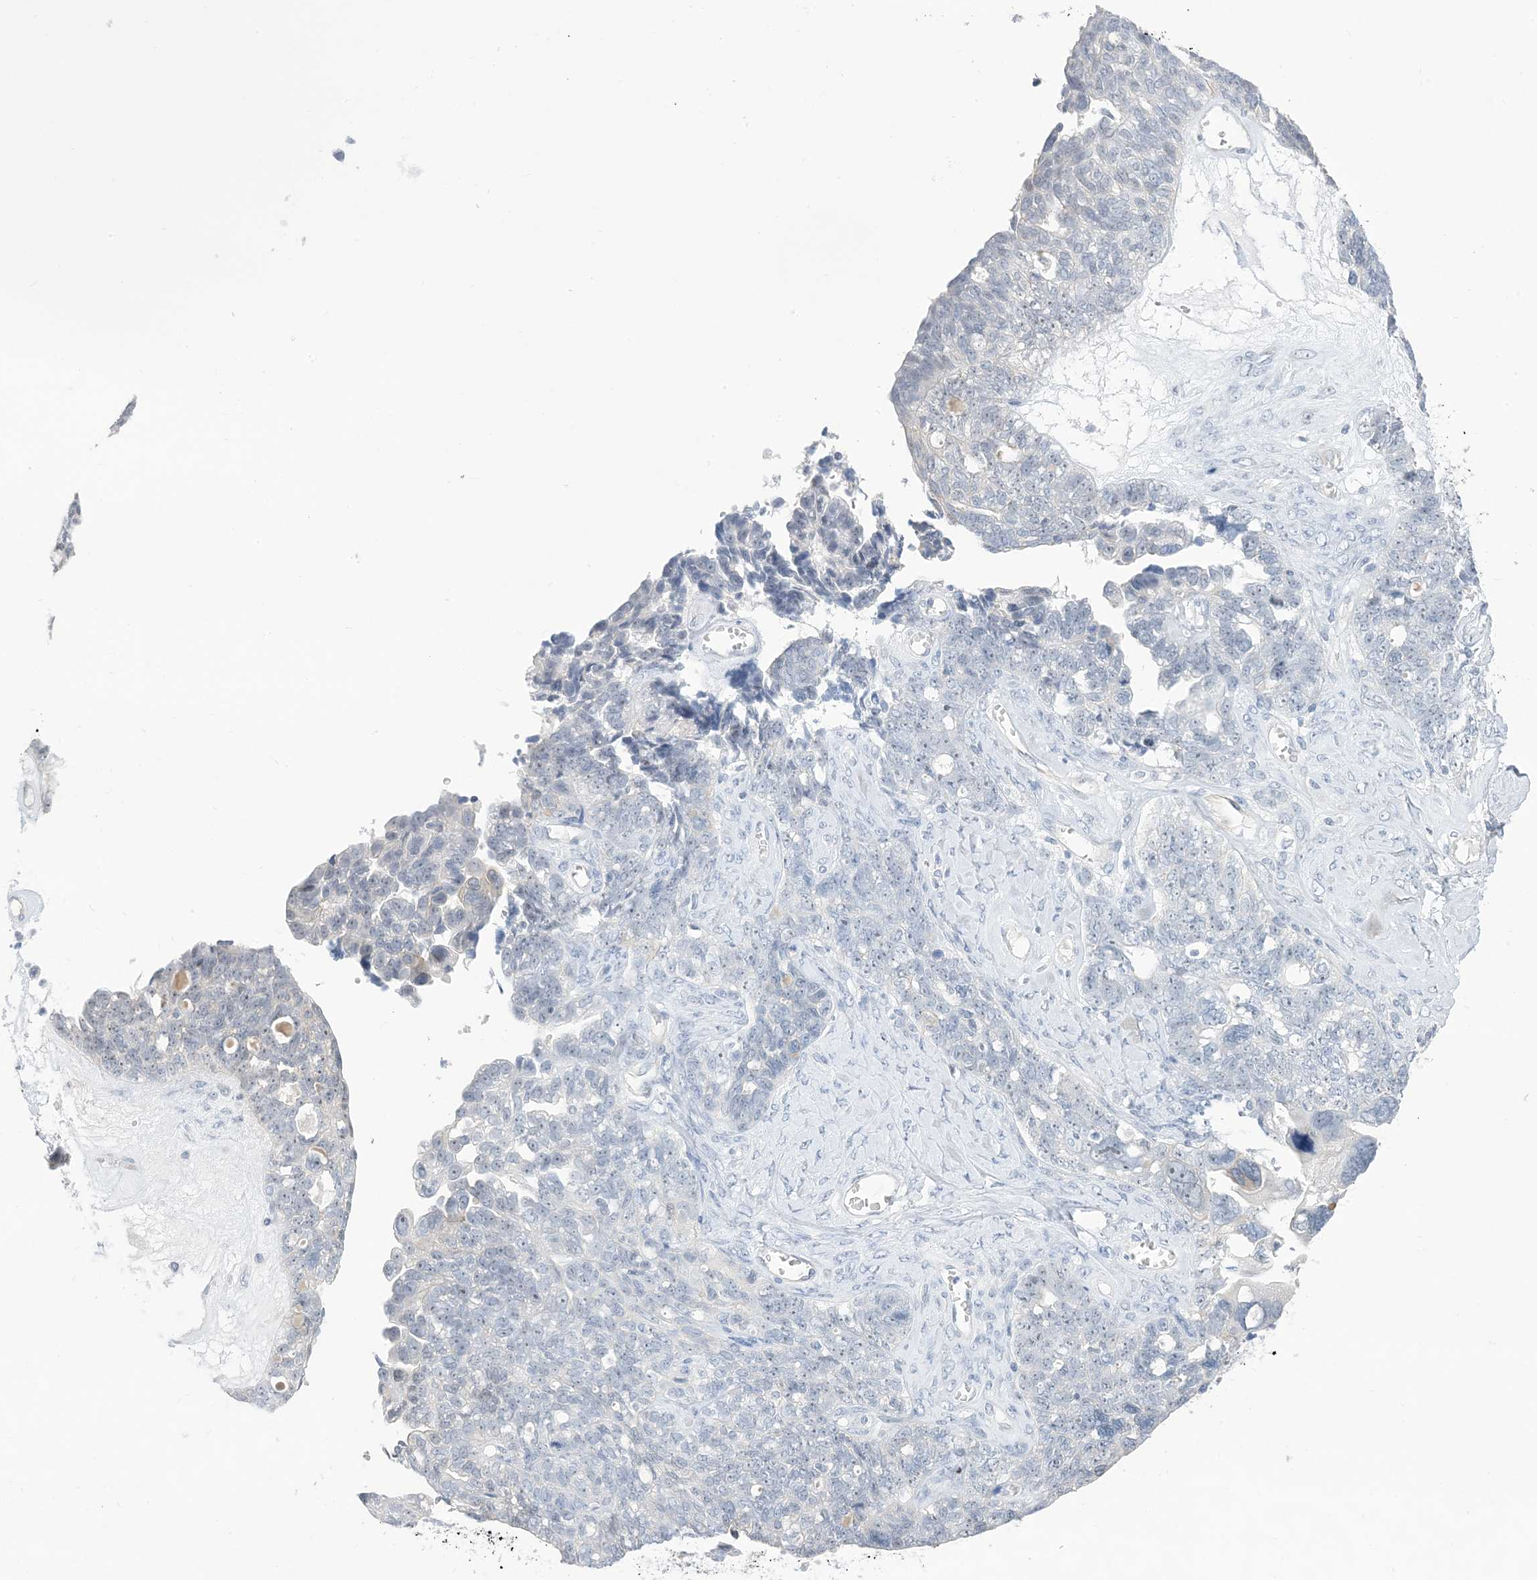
{"staining": {"intensity": "negative", "quantity": "none", "location": "none"}, "tissue": "ovarian cancer", "cell_type": "Tumor cells", "image_type": "cancer", "snomed": [{"axis": "morphology", "description": "Cystadenocarcinoma, serous, NOS"}, {"axis": "topography", "description": "Ovary"}], "caption": "Immunohistochemistry (IHC) image of ovarian cancer (serous cystadenocarcinoma) stained for a protein (brown), which reveals no staining in tumor cells.", "gene": "IL36B", "patient": {"sex": "female", "age": 79}}